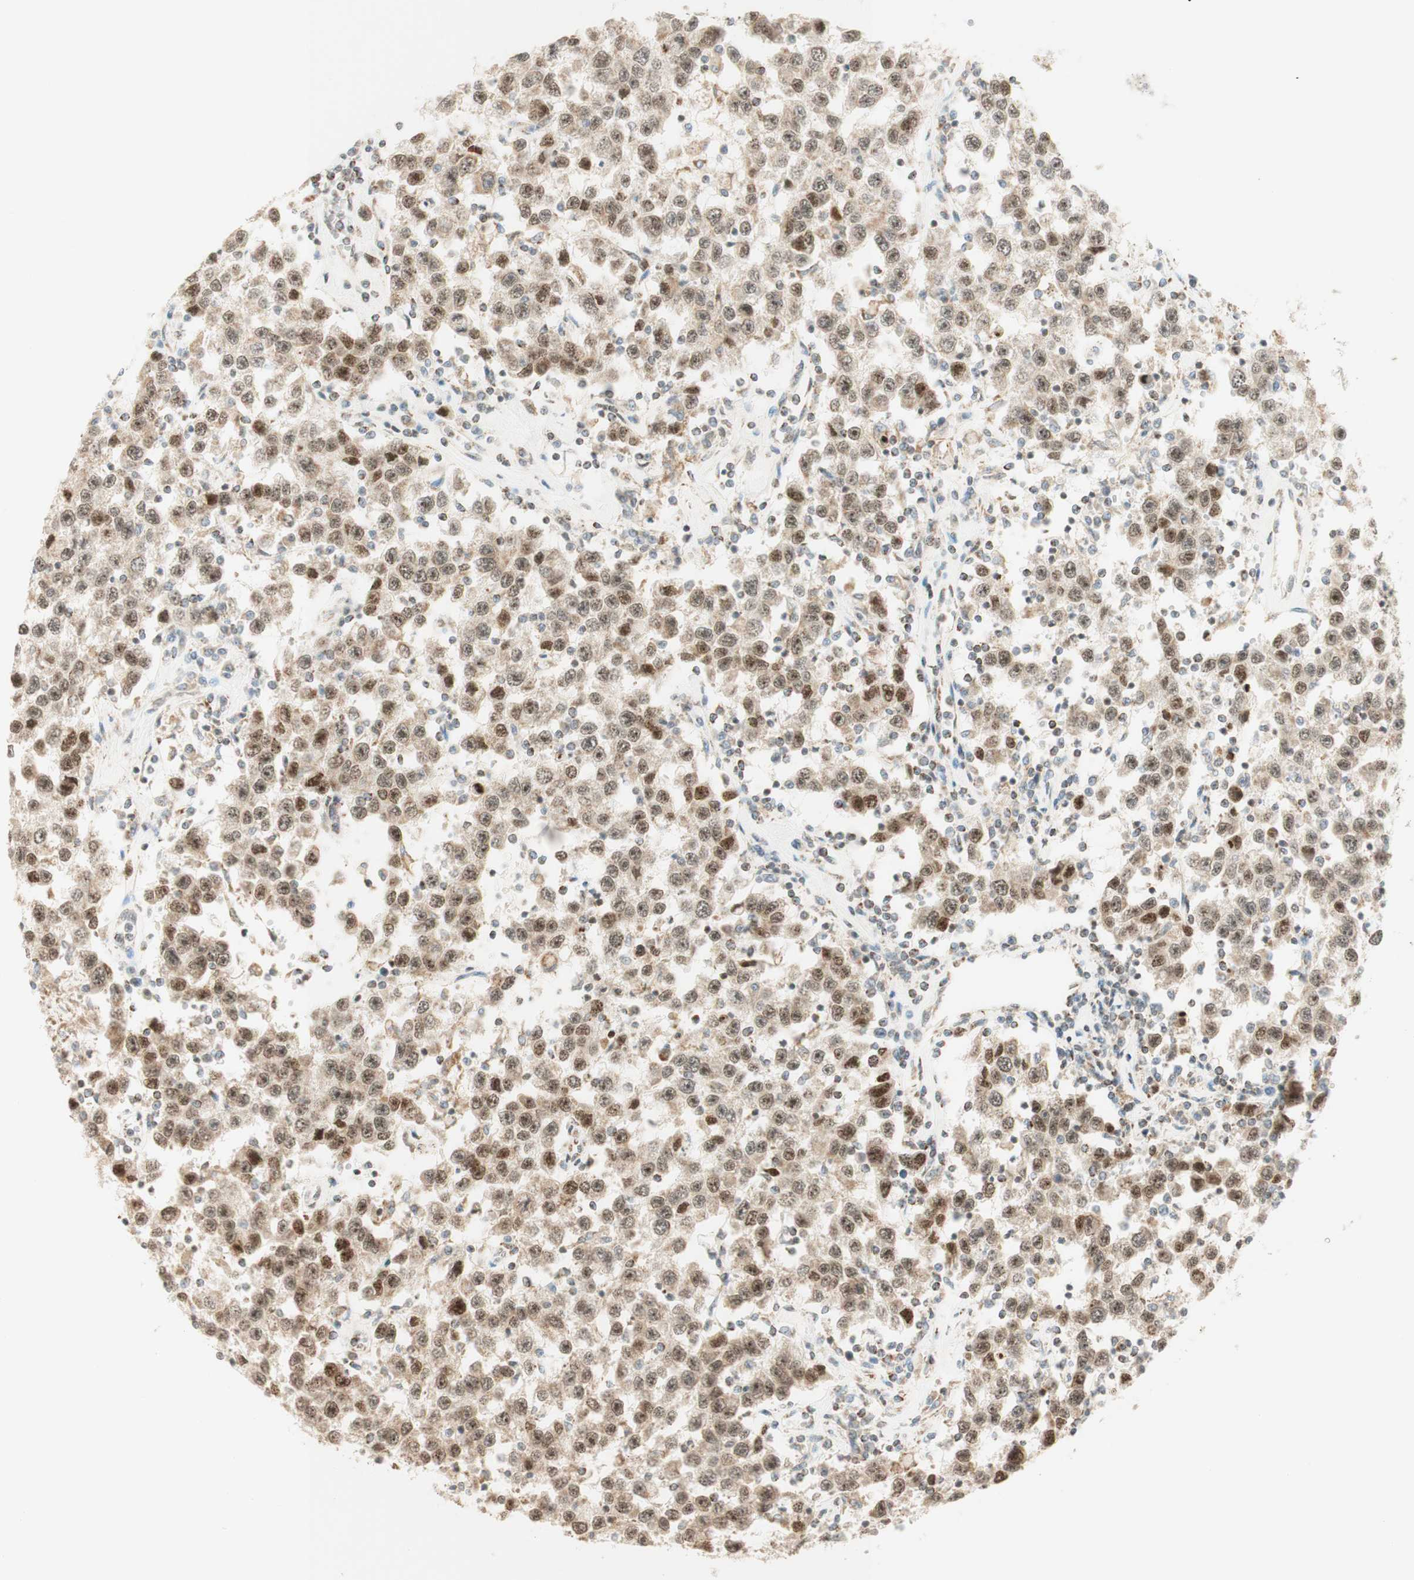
{"staining": {"intensity": "moderate", "quantity": ">75%", "location": "nuclear"}, "tissue": "testis cancer", "cell_type": "Tumor cells", "image_type": "cancer", "snomed": [{"axis": "morphology", "description": "Seminoma, NOS"}, {"axis": "topography", "description": "Testis"}], "caption": "Seminoma (testis) stained with a protein marker displays moderate staining in tumor cells.", "gene": "ZNF782", "patient": {"sex": "male", "age": 41}}